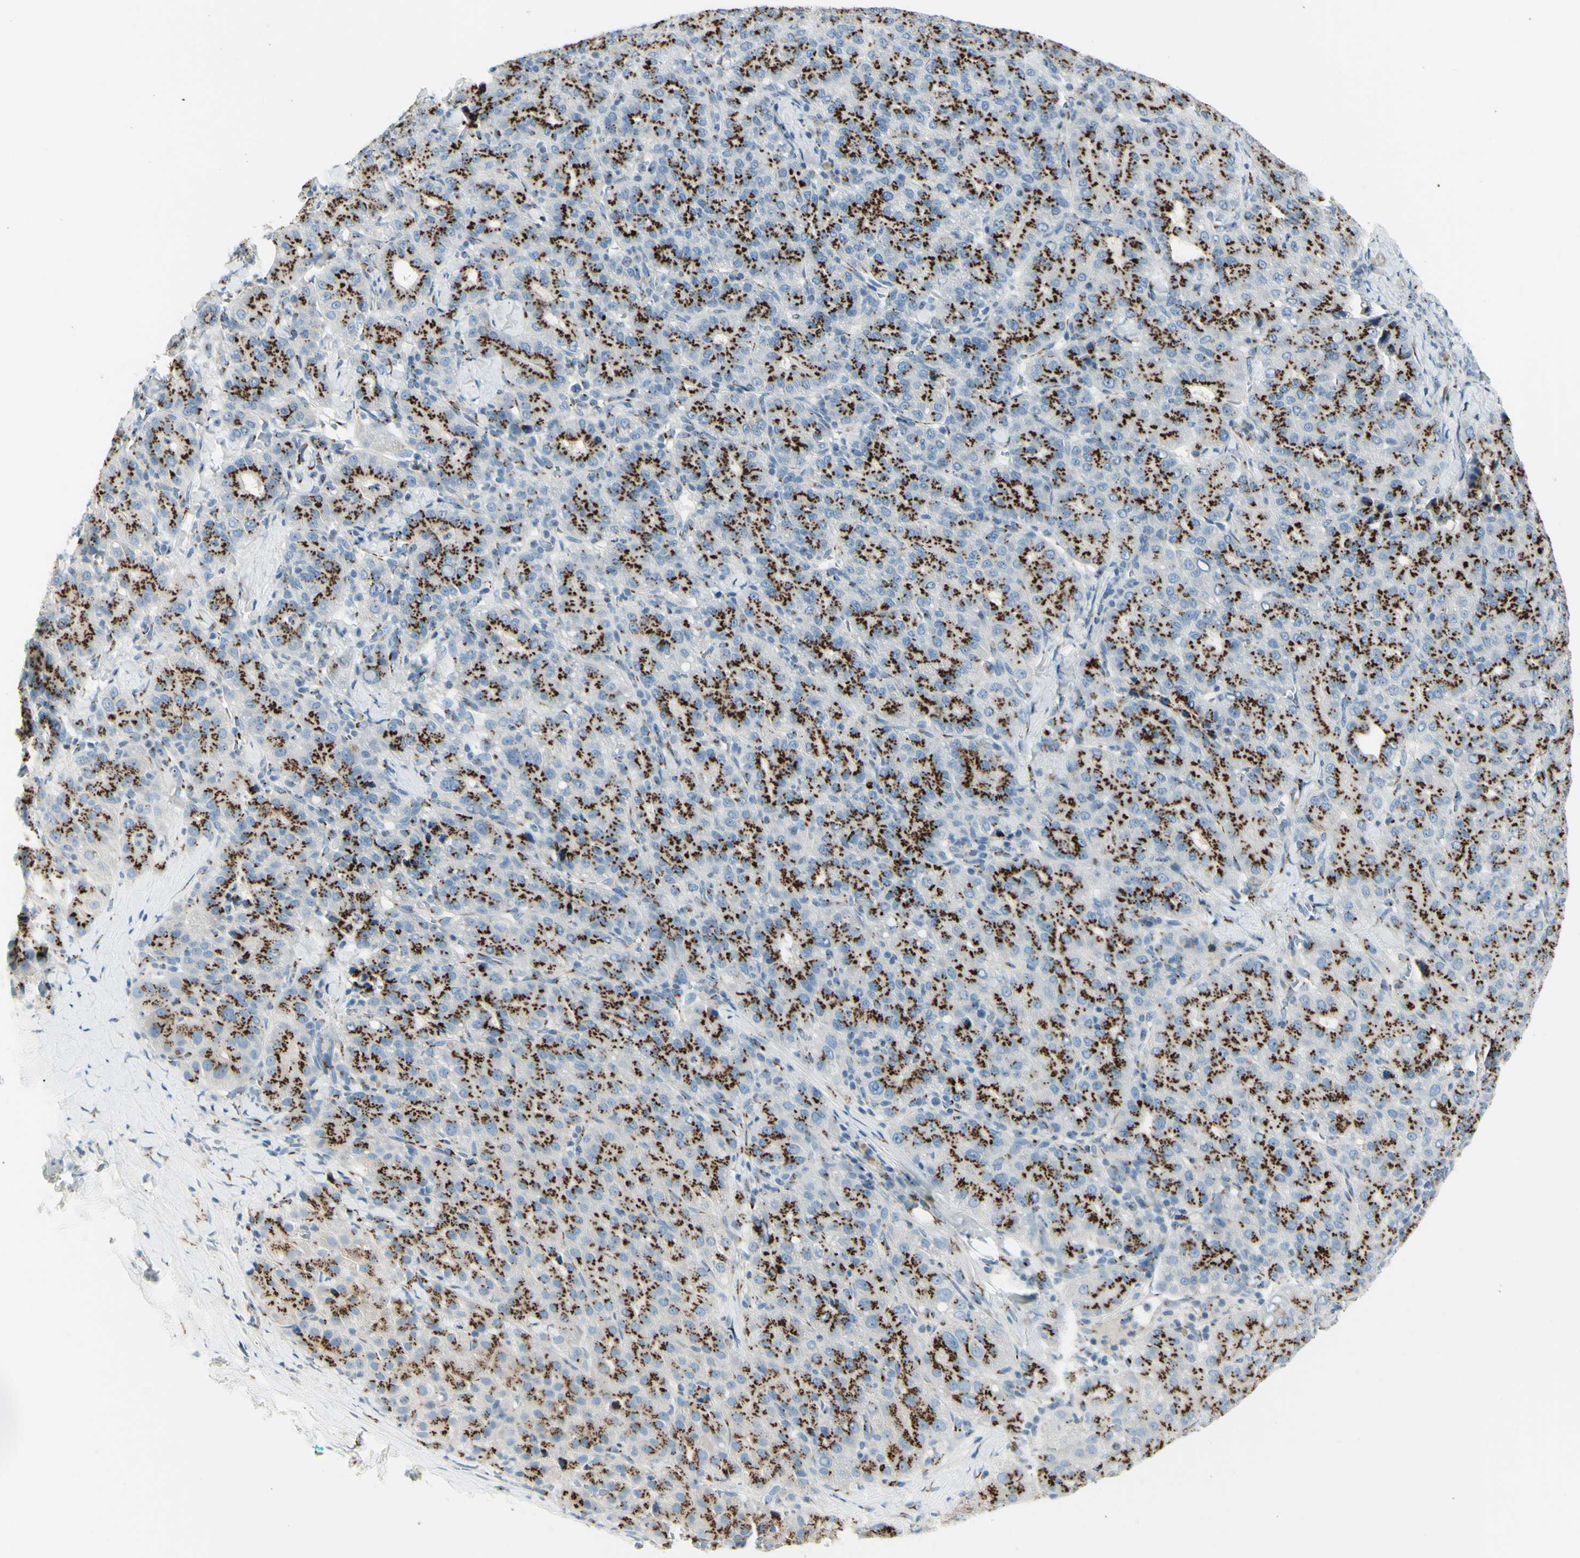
{"staining": {"intensity": "strong", "quantity": ">75%", "location": "cytoplasmic/membranous"}, "tissue": "liver cancer", "cell_type": "Tumor cells", "image_type": "cancer", "snomed": [{"axis": "morphology", "description": "Carcinoma, Hepatocellular, NOS"}, {"axis": "topography", "description": "Liver"}], "caption": "Hepatocellular carcinoma (liver) stained with DAB (3,3'-diaminobenzidine) immunohistochemistry (IHC) exhibits high levels of strong cytoplasmic/membranous staining in about >75% of tumor cells.", "gene": "B4GALT1", "patient": {"sex": "male", "age": 65}}